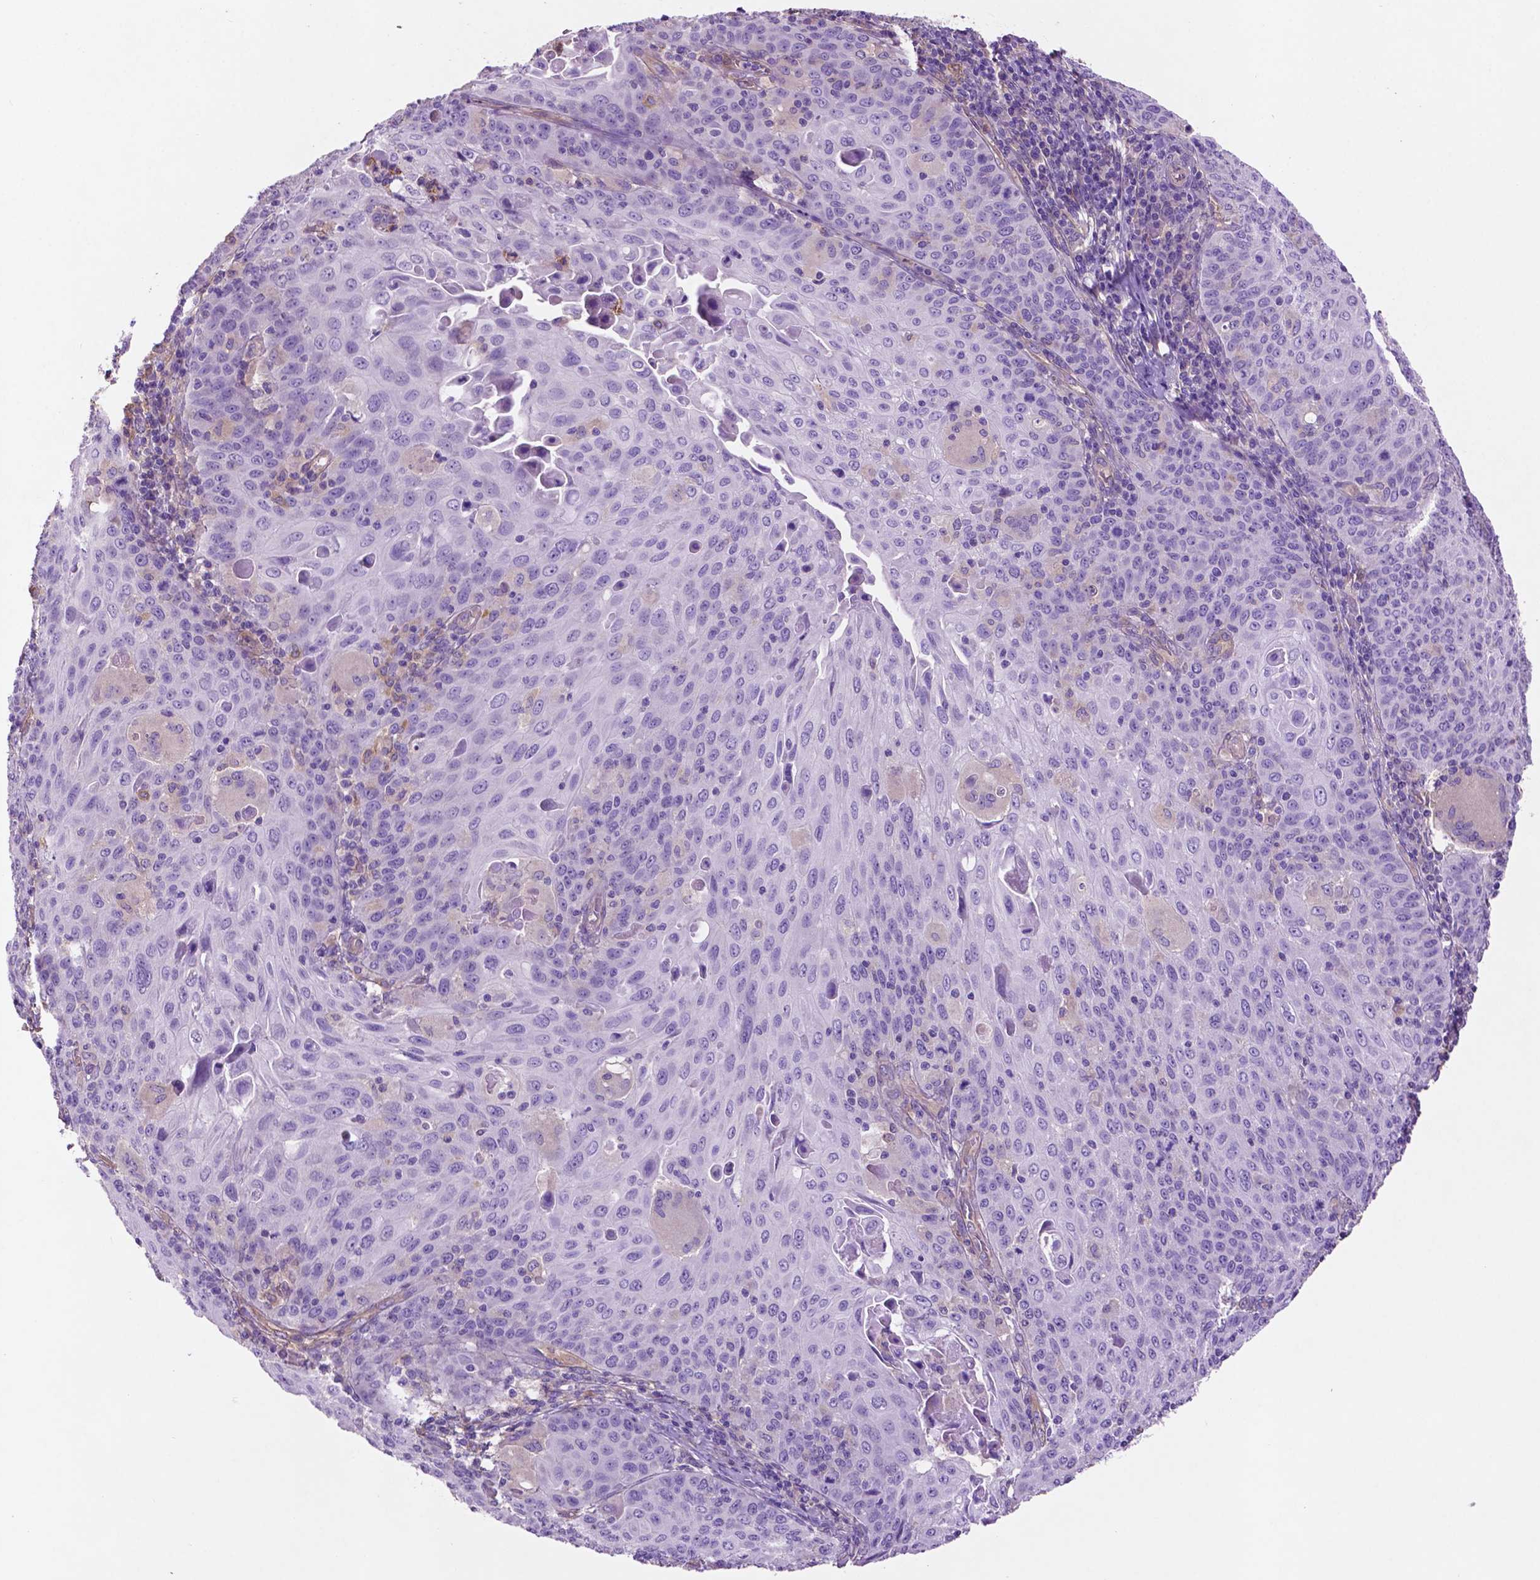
{"staining": {"intensity": "negative", "quantity": "none", "location": "none"}, "tissue": "cervical cancer", "cell_type": "Tumor cells", "image_type": "cancer", "snomed": [{"axis": "morphology", "description": "Squamous cell carcinoma, NOS"}, {"axis": "topography", "description": "Cervix"}], "caption": "Histopathology image shows no protein expression in tumor cells of squamous cell carcinoma (cervical) tissue.", "gene": "GDPD5", "patient": {"sex": "female", "age": 65}}